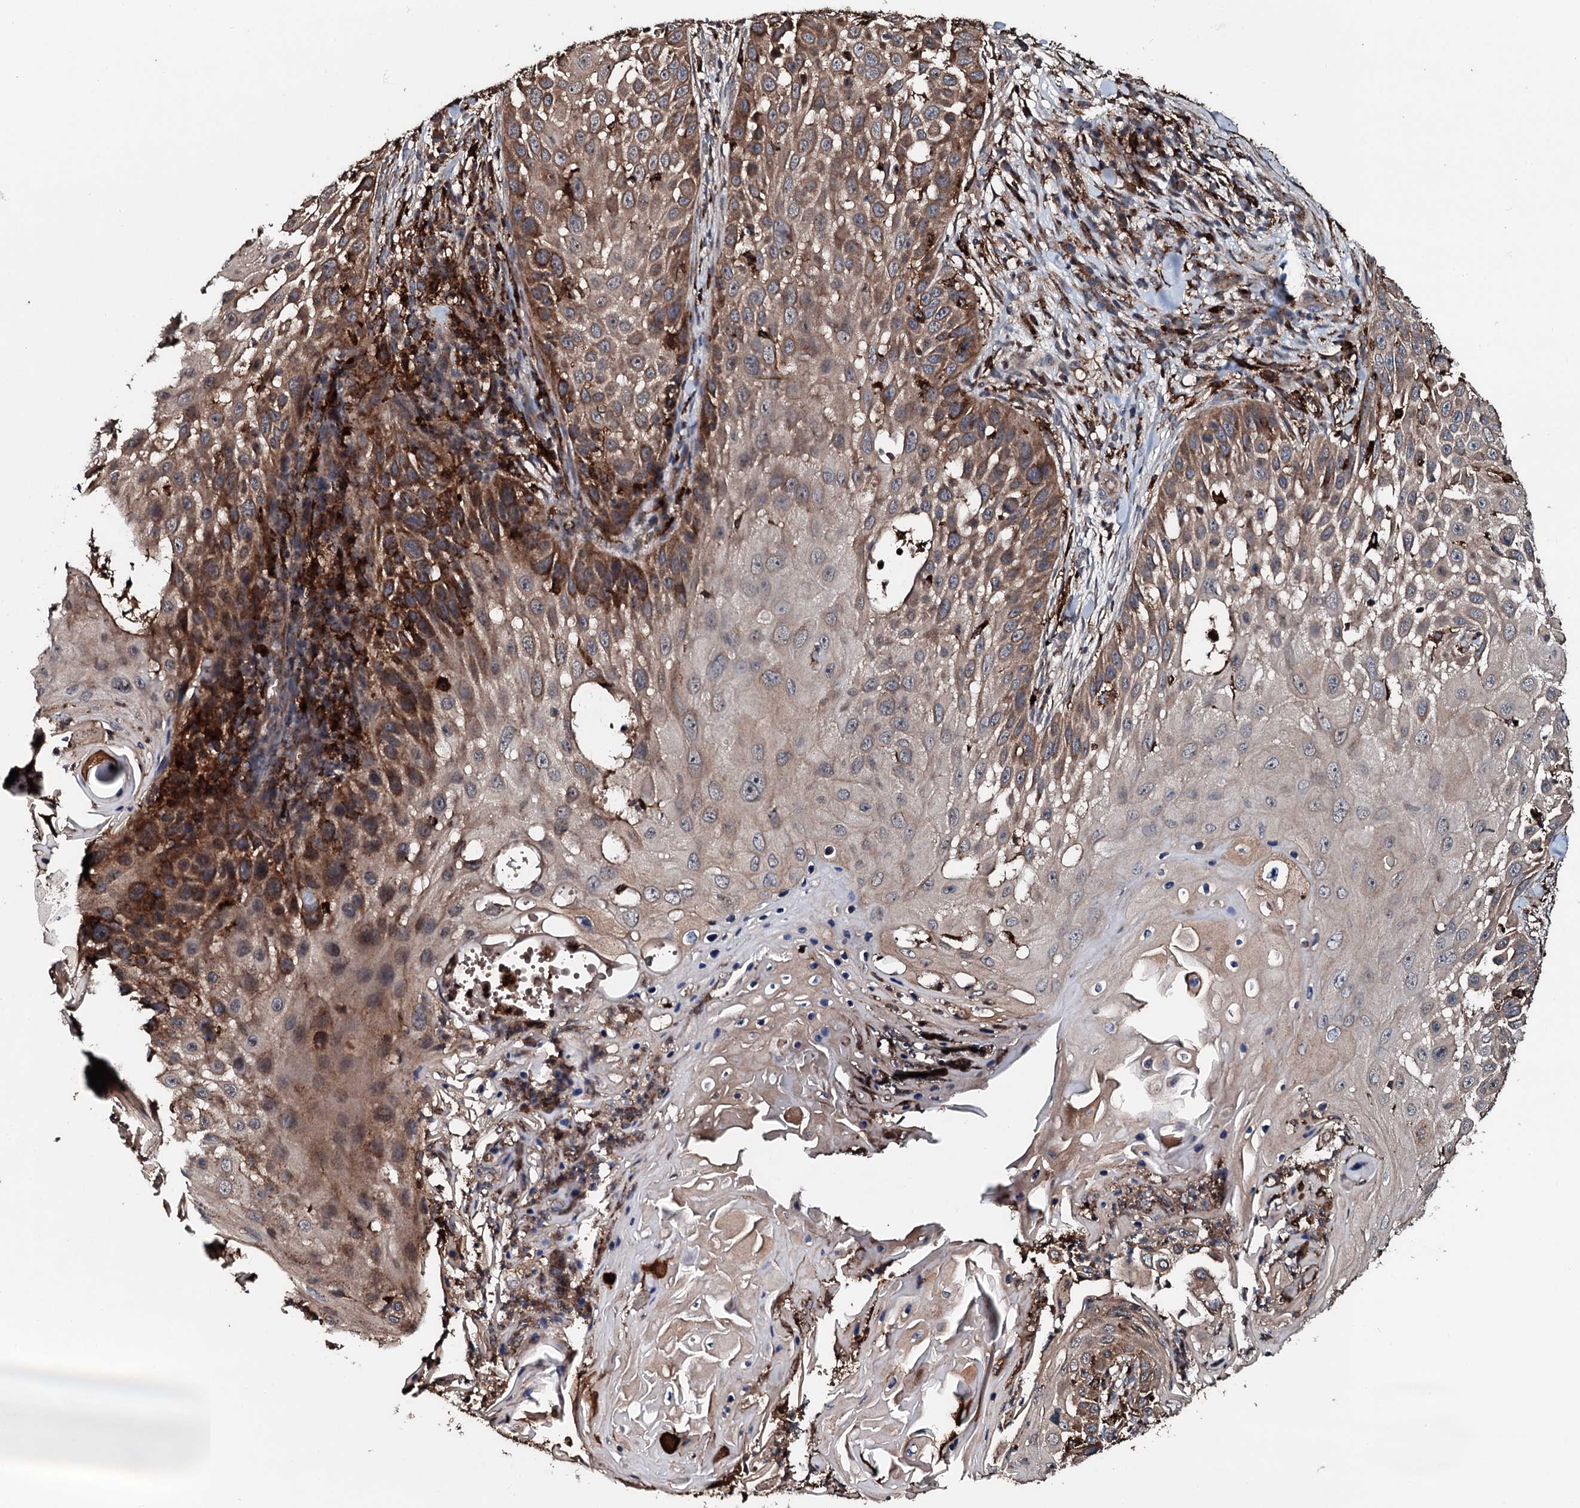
{"staining": {"intensity": "moderate", "quantity": "25%-75%", "location": "cytoplasmic/membranous"}, "tissue": "skin cancer", "cell_type": "Tumor cells", "image_type": "cancer", "snomed": [{"axis": "morphology", "description": "Squamous cell carcinoma, NOS"}, {"axis": "topography", "description": "Skin"}], "caption": "Skin squamous cell carcinoma stained with a protein marker shows moderate staining in tumor cells.", "gene": "TPGS2", "patient": {"sex": "female", "age": 44}}